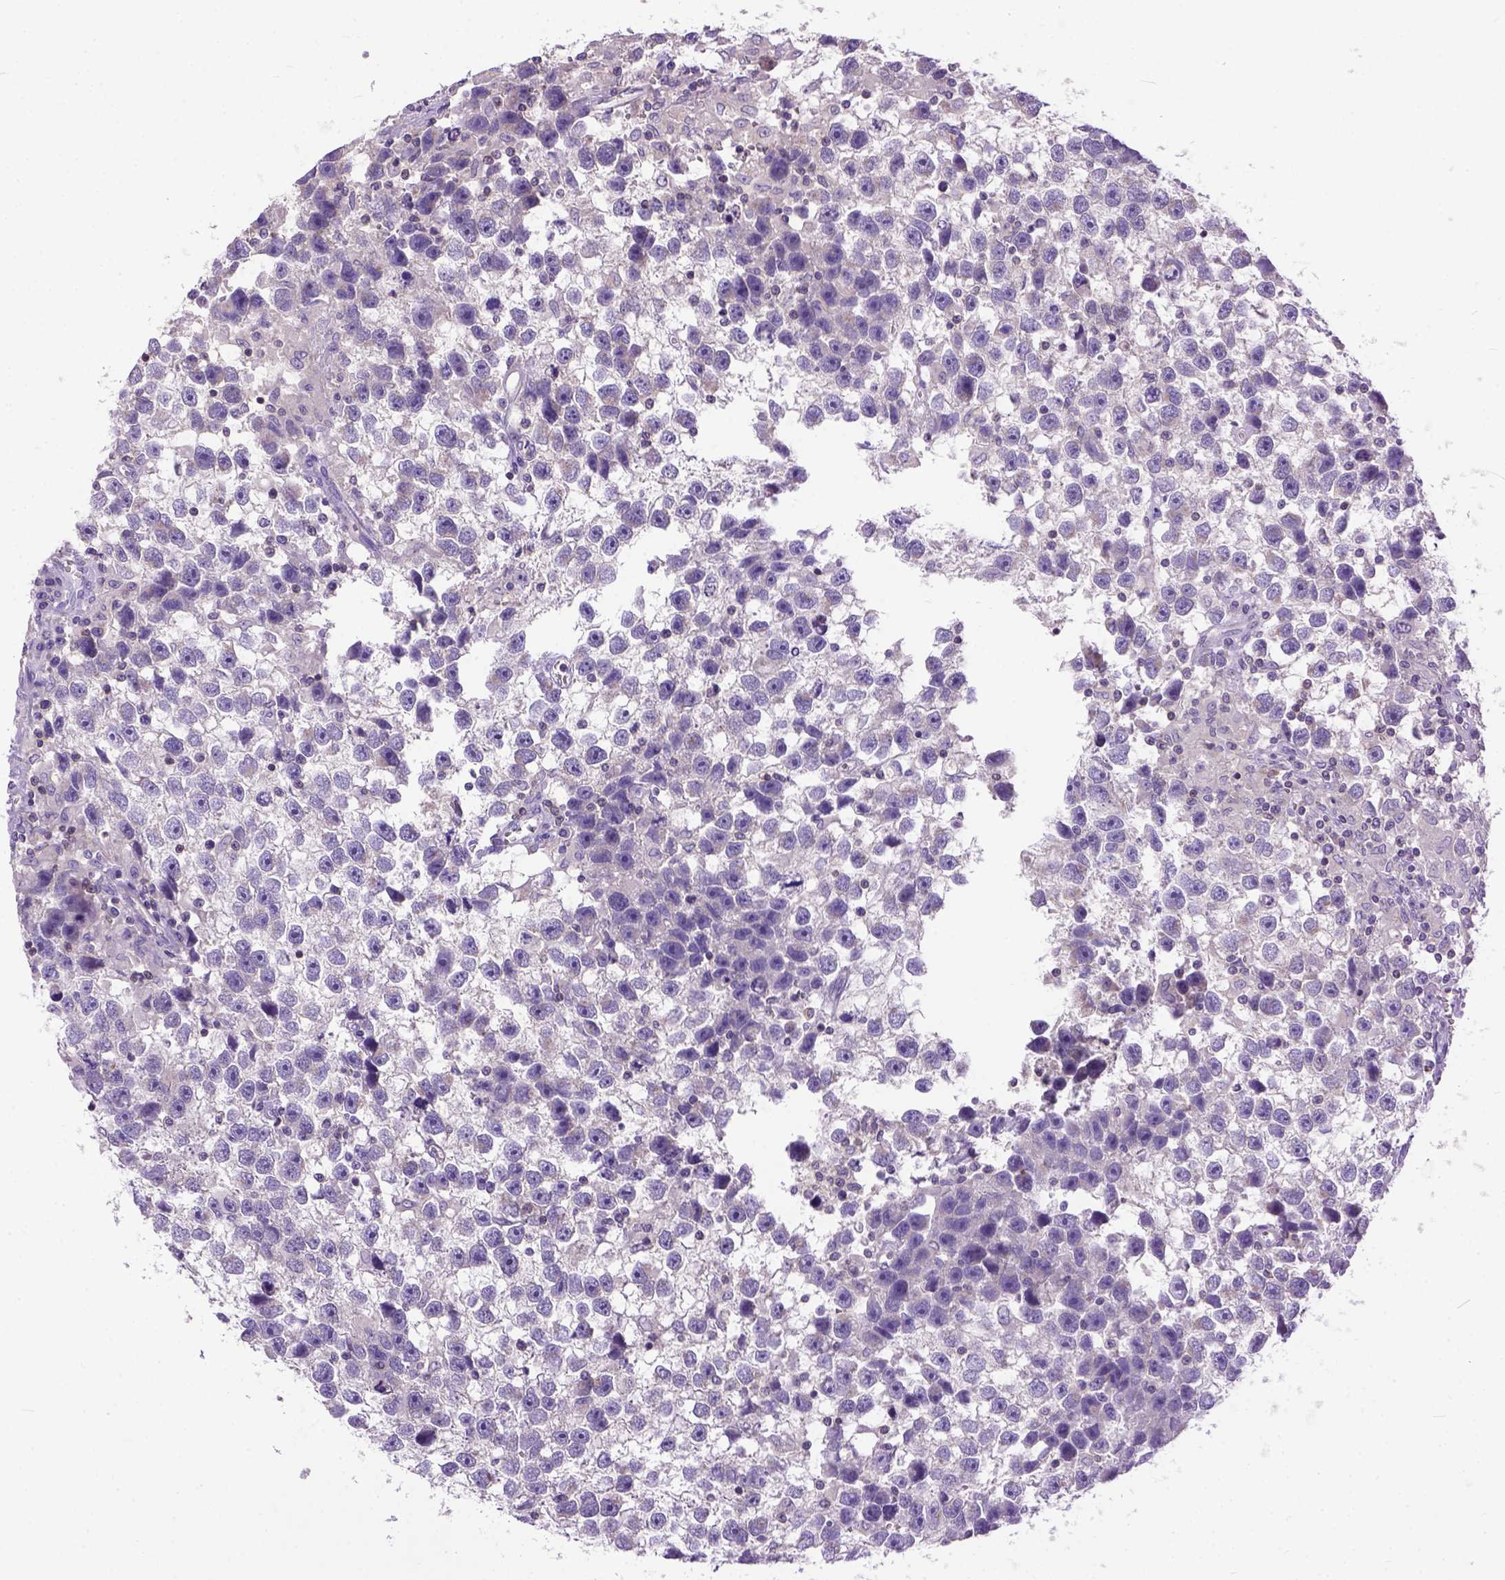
{"staining": {"intensity": "negative", "quantity": "none", "location": "none"}, "tissue": "testis cancer", "cell_type": "Tumor cells", "image_type": "cancer", "snomed": [{"axis": "morphology", "description": "Seminoma, NOS"}, {"axis": "topography", "description": "Testis"}], "caption": "IHC photomicrograph of testis cancer stained for a protein (brown), which shows no positivity in tumor cells. (Brightfield microscopy of DAB (3,3'-diaminobenzidine) immunohistochemistry (IHC) at high magnification).", "gene": "BANF2", "patient": {"sex": "male", "age": 43}}